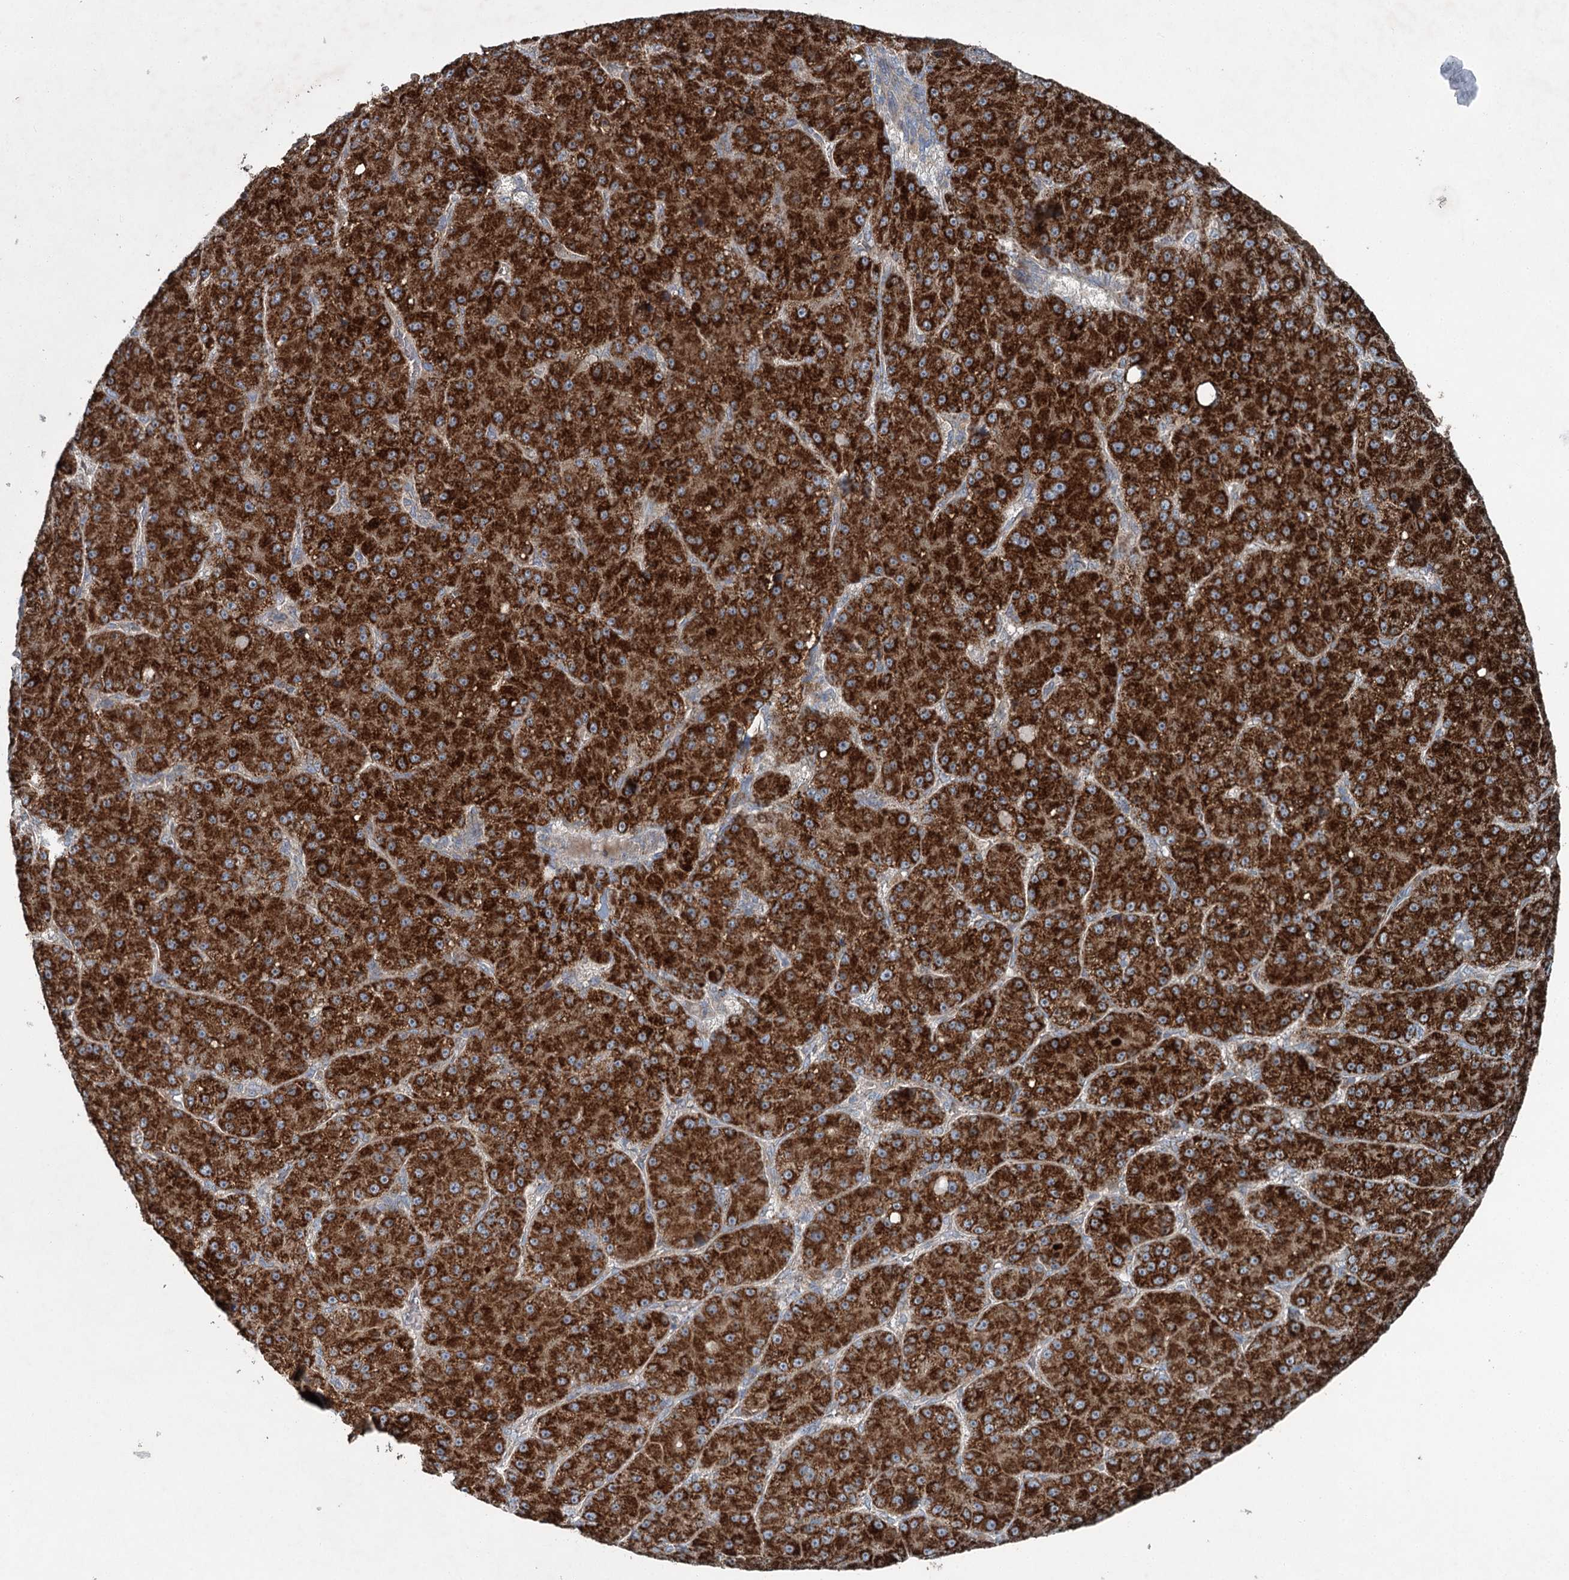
{"staining": {"intensity": "strong", "quantity": ">75%", "location": "cytoplasmic/membranous"}, "tissue": "liver cancer", "cell_type": "Tumor cells", "image_type": "cancer", "snomed": [{"axis": "morphology", "description": "Carcinoma, Hepatocellular, NOS"}, {"axis": "topography", "description": "Liver"}], "caption": "This histopathology image exhibits immunohistochemistry staining of human liver hepatocellular carcinoma, with high strong cytoplasmic/membranous expression in about >75% of tumor cells.", "gene": "CHCHD5", "patient": {"sex": "male", "age": 67}}